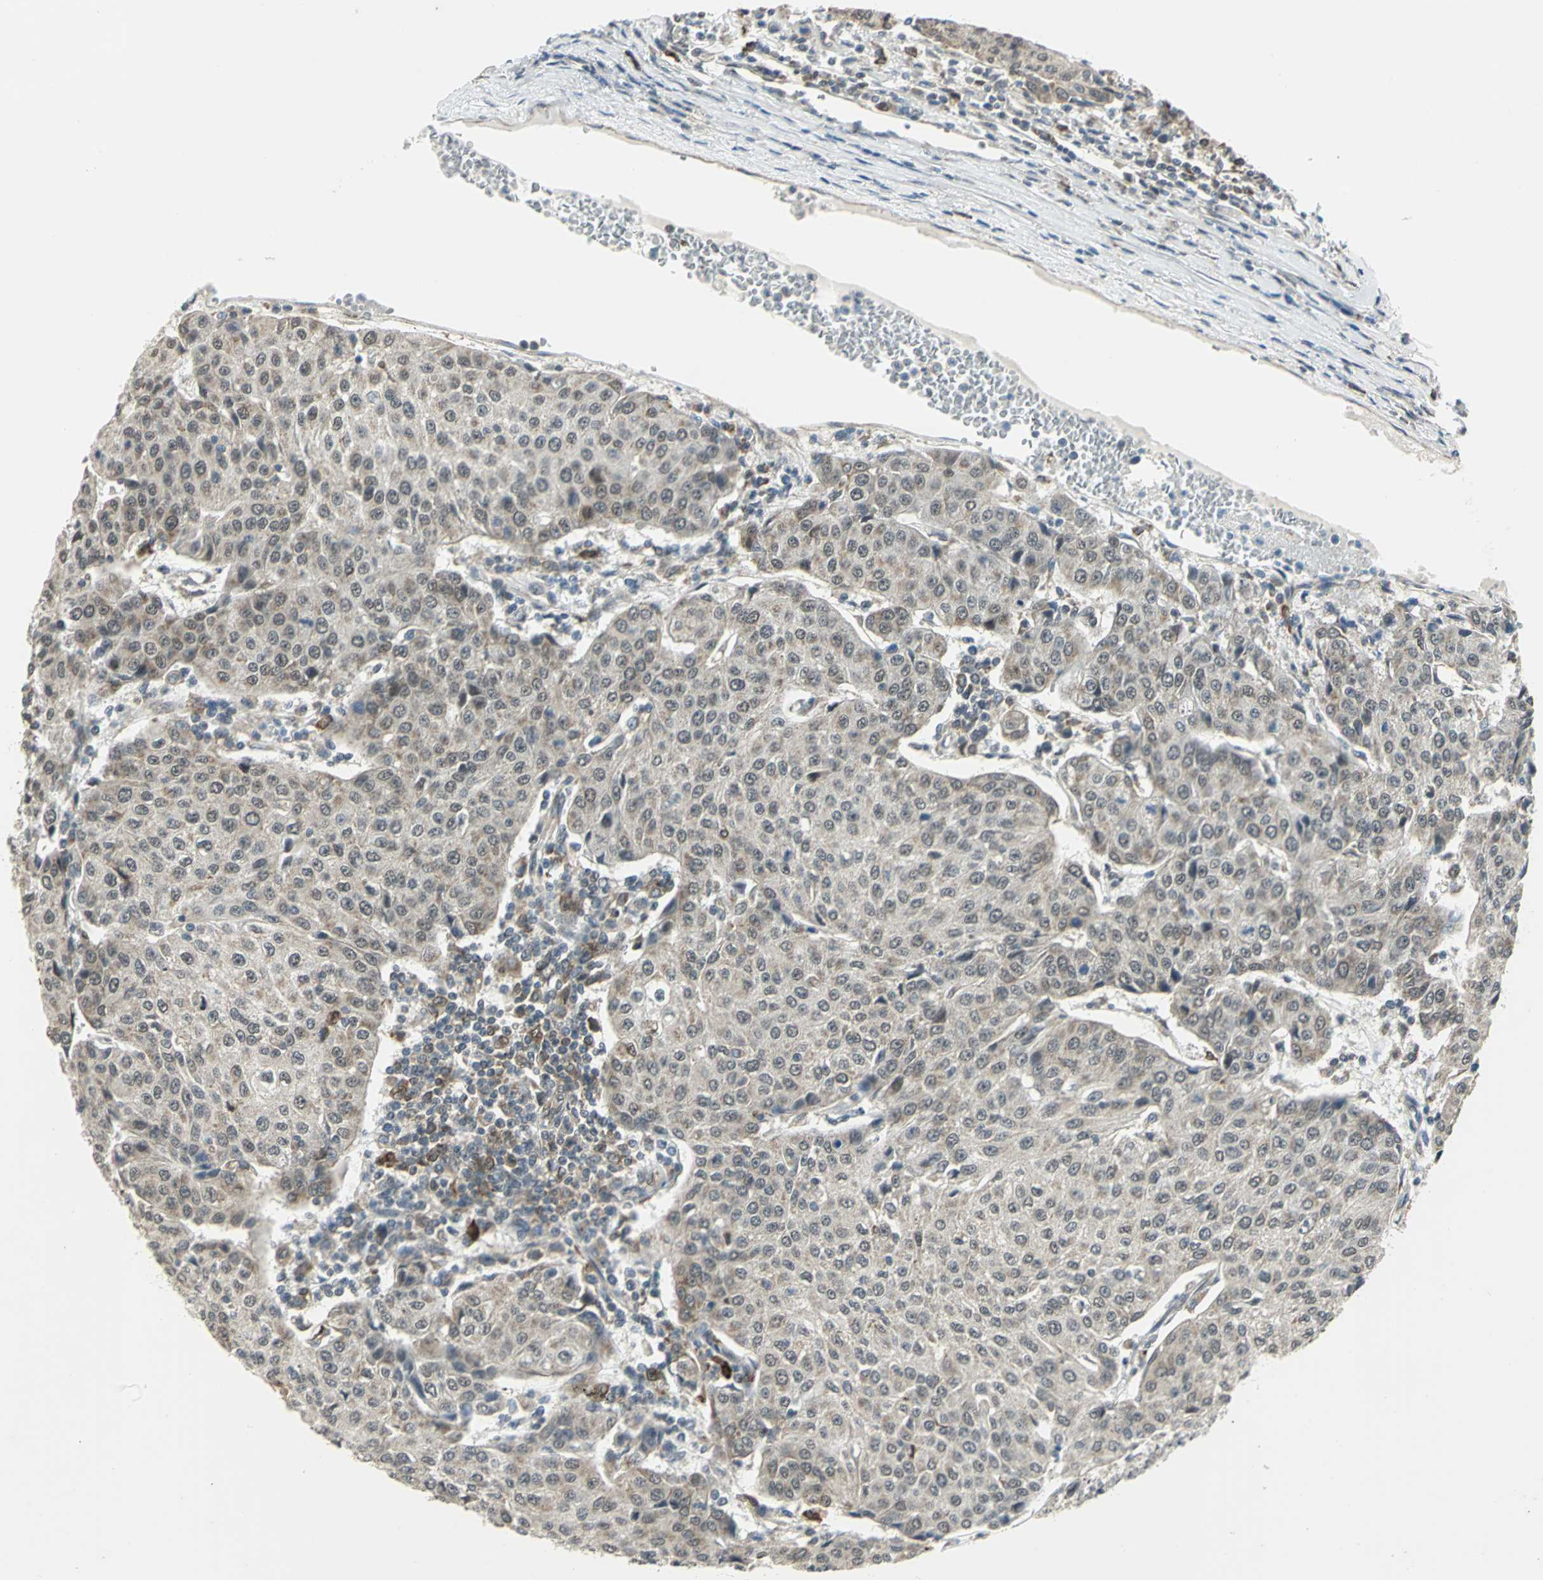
{"staining": {"intensity": "weak", "quantity": "25%-75%", "location": "cytoplasmic/membranous"}, "tissue": "urothelial cancer", "cell_type": "Tumor cells", "image_type": "cancer", "snomed": [{"axis": "morphology", "description": "Urothelial carcinoma, High grade"}, {"axis": "topography", "description": "Urinary bladder"}], "caption": "A photomicrograph of human urothelial cancer stained for a protein exhibits weak cytoplasmic/membranous brown staining in tumor cells. The staining was performed using DAB, with brown indicating positive protein expression. Nuclei are stained blue with hematoxylin.", "gene": "PLAGL2", "patient": {"sex": "female", "age": 85}}